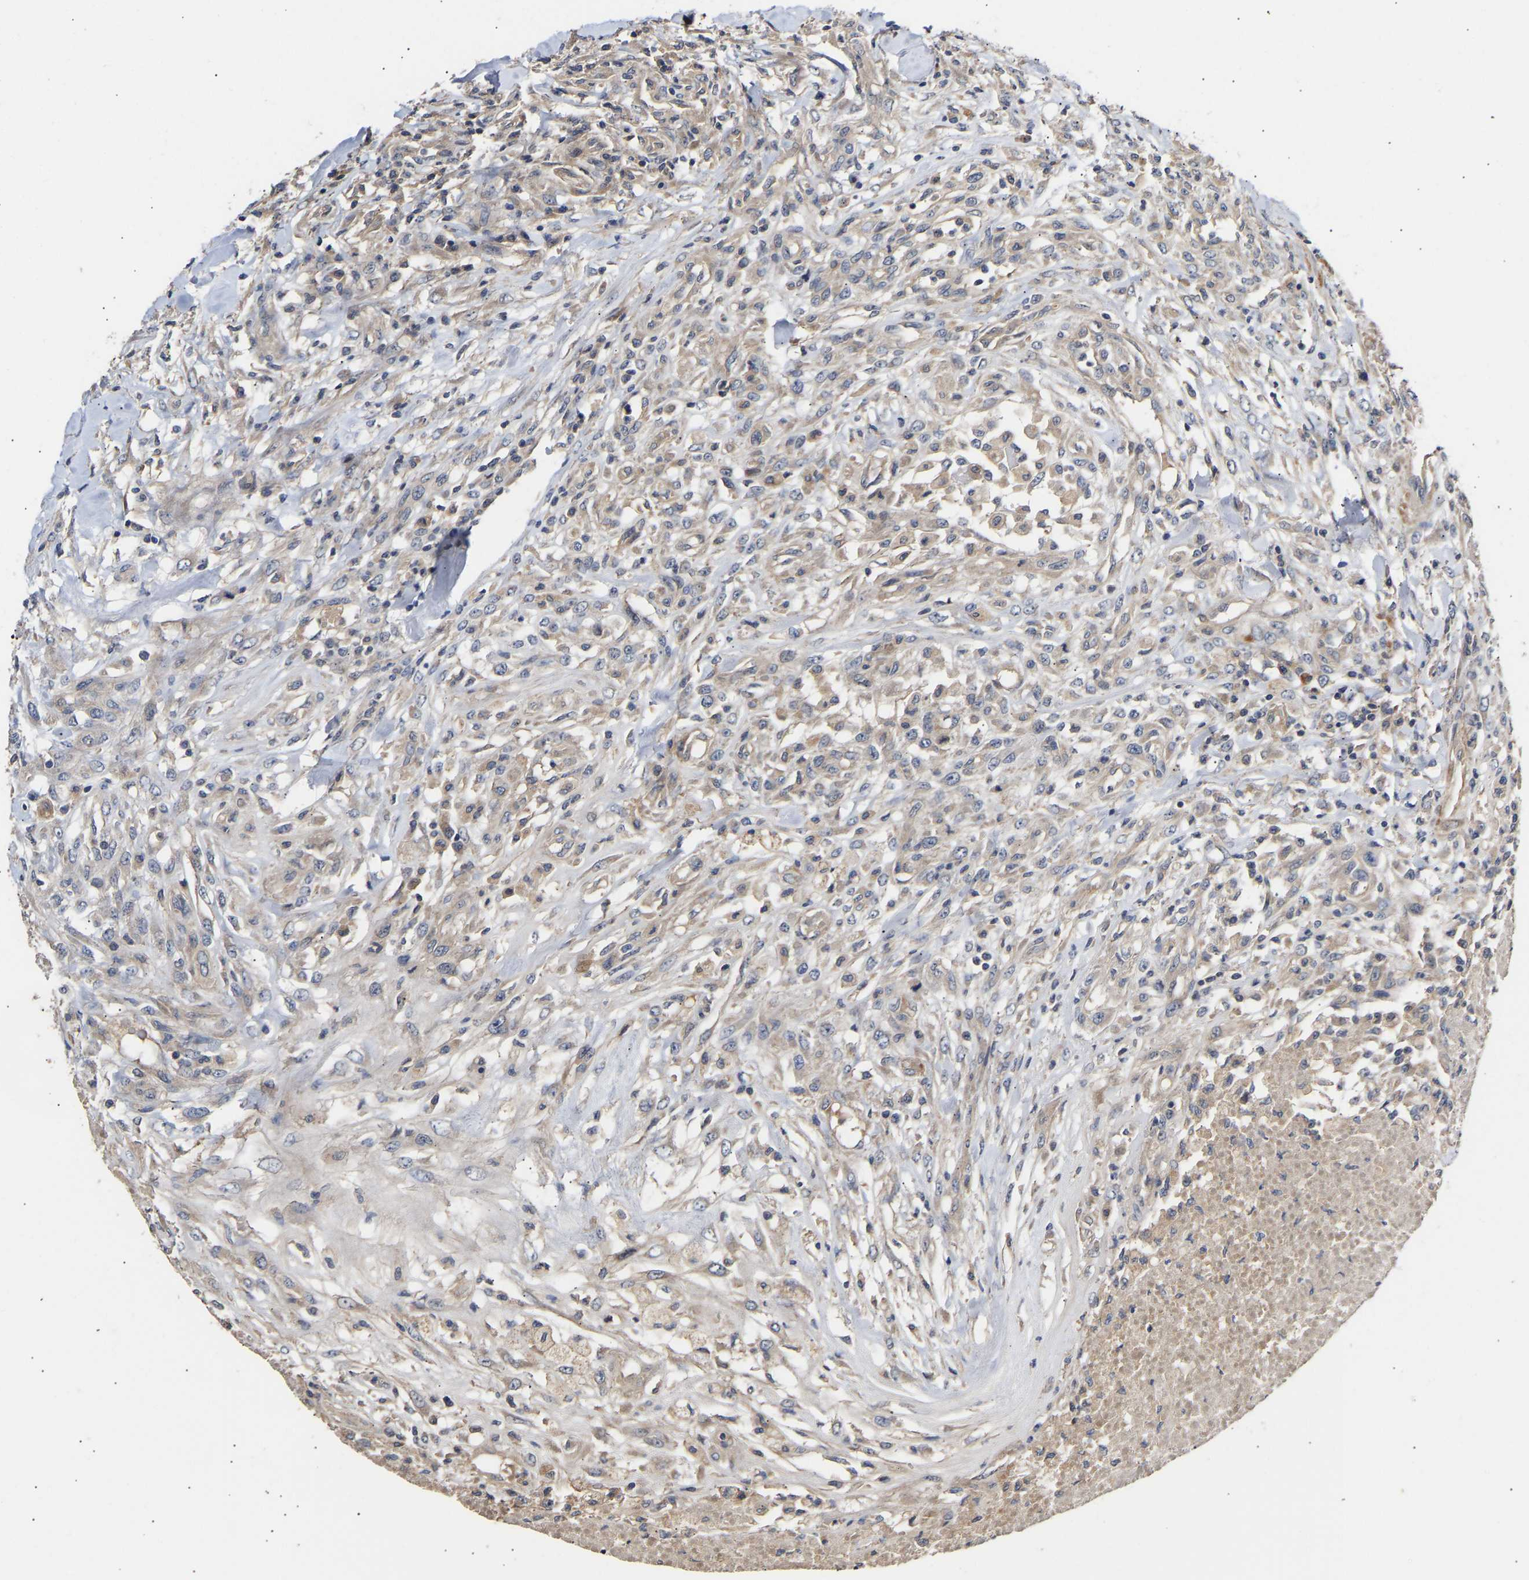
{"staining": {"intensity": "weak", "quantity": "<25%", "location": "cytoplasmic/membranous"}, "tissue": "testis cancer", "cell_type": "Tumor cells", "image_type": "cancer", "snomed": [{"axis": "morphology", "description": "Seminoma, NOS"}, {"axis": "topography", "description": "Testis"}], "caption": "Tumor cells are negative for protein expression in human testis cancer. (DAB (3,3'-diaminobenzidine) immunohistochemistry, high magnification).", "gene": "KASH5", "patient": {"sex": "male", "age": 59}}